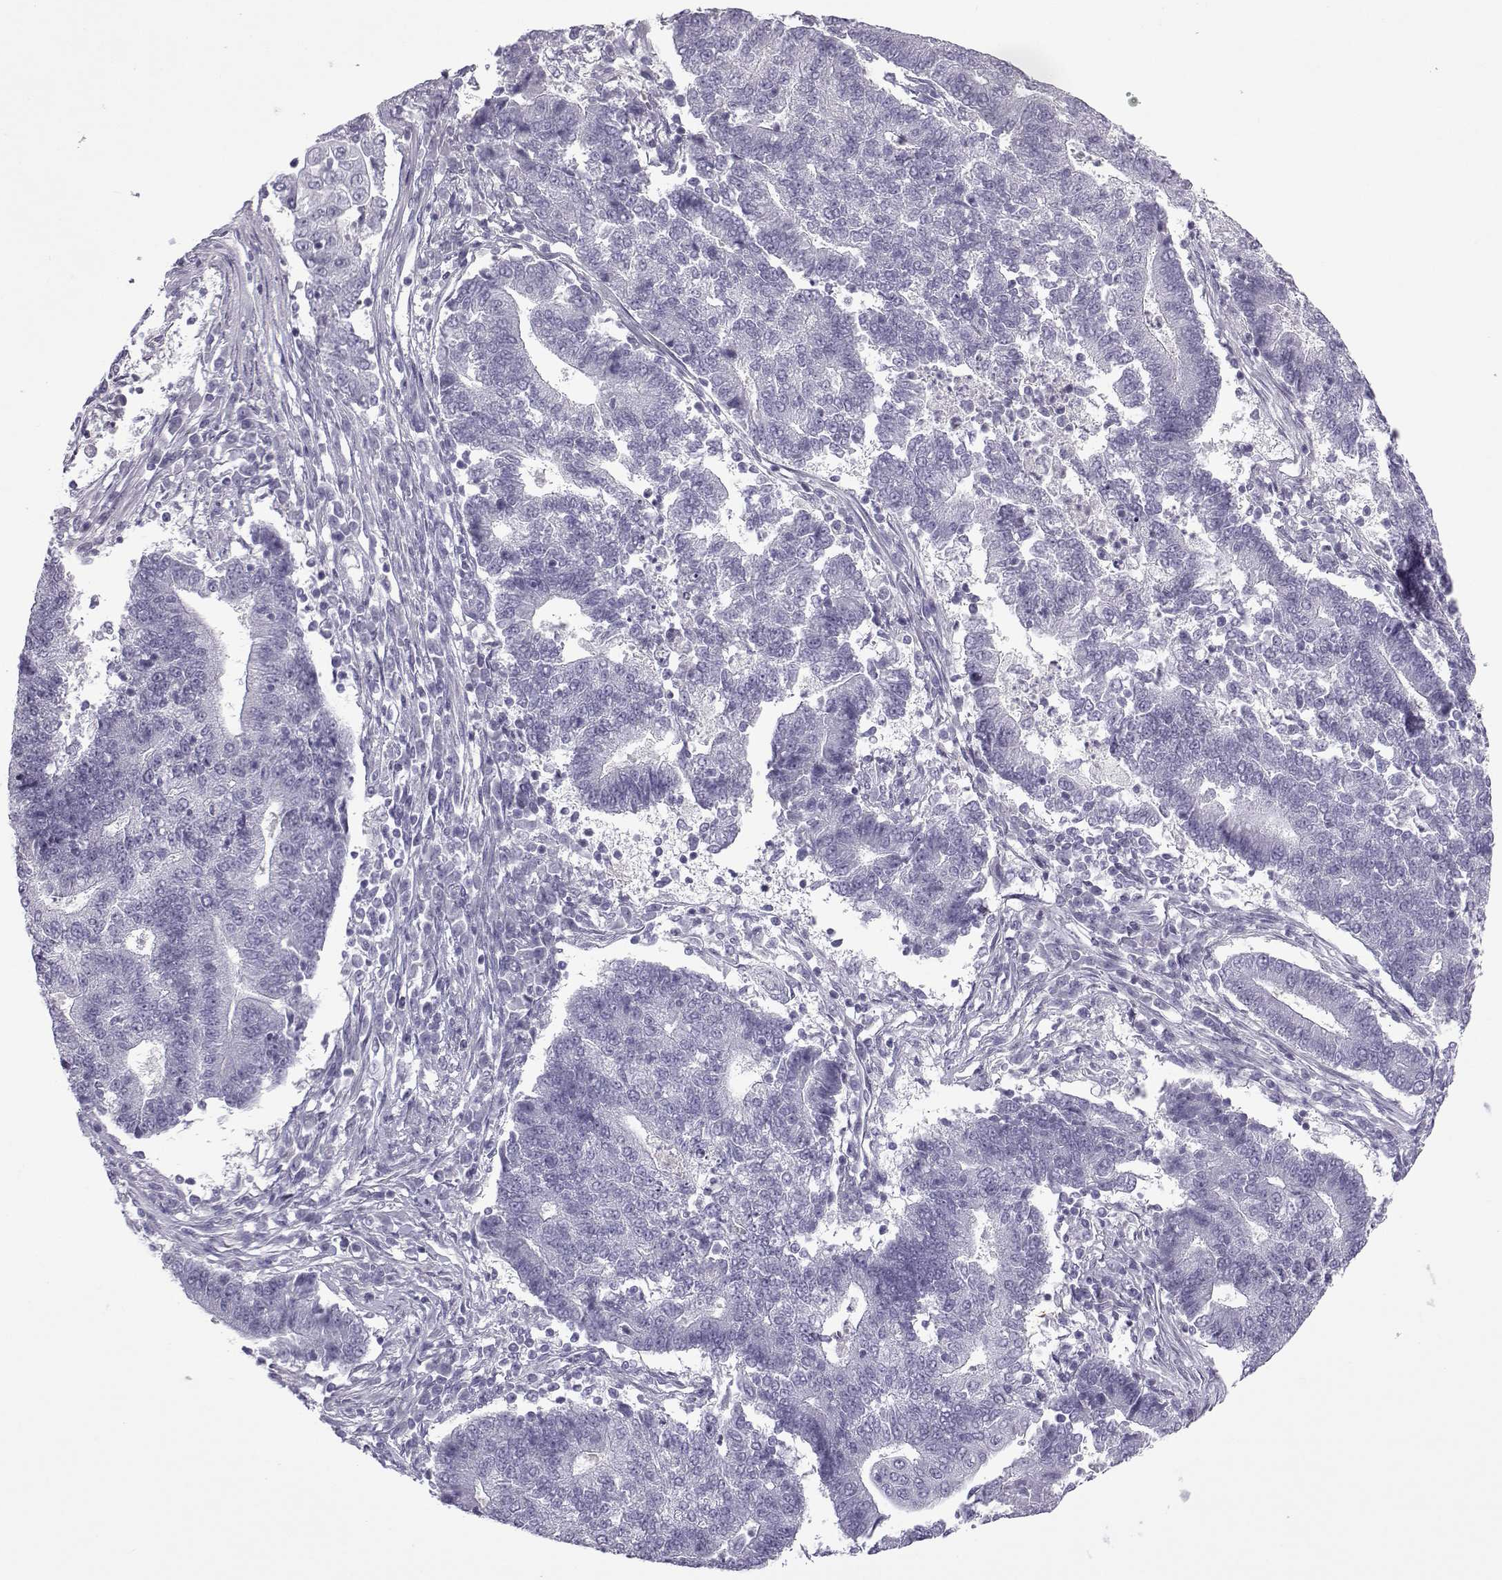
{"staining": {"intensity": "negative", "quantity": "none", "location": "none"}, "tissue": "endometrial cancer", "cell_type": "Tumor cells", "image_type": "cancer", "snomed": [{"axis": "morphology", "description": "Adenocarcinoma, NOS"}, {"axis": "topography", "description": "Uterus"}, {"axis": "topography", "description": "Endometrium"}], "caption": "Endometrial cancer (adenocarcinoma) was stained to show a protein in brown. There is no significant expression in tumor cells.", "gene": "OIP5", "patient": {"sex": "female", "age": 54}}